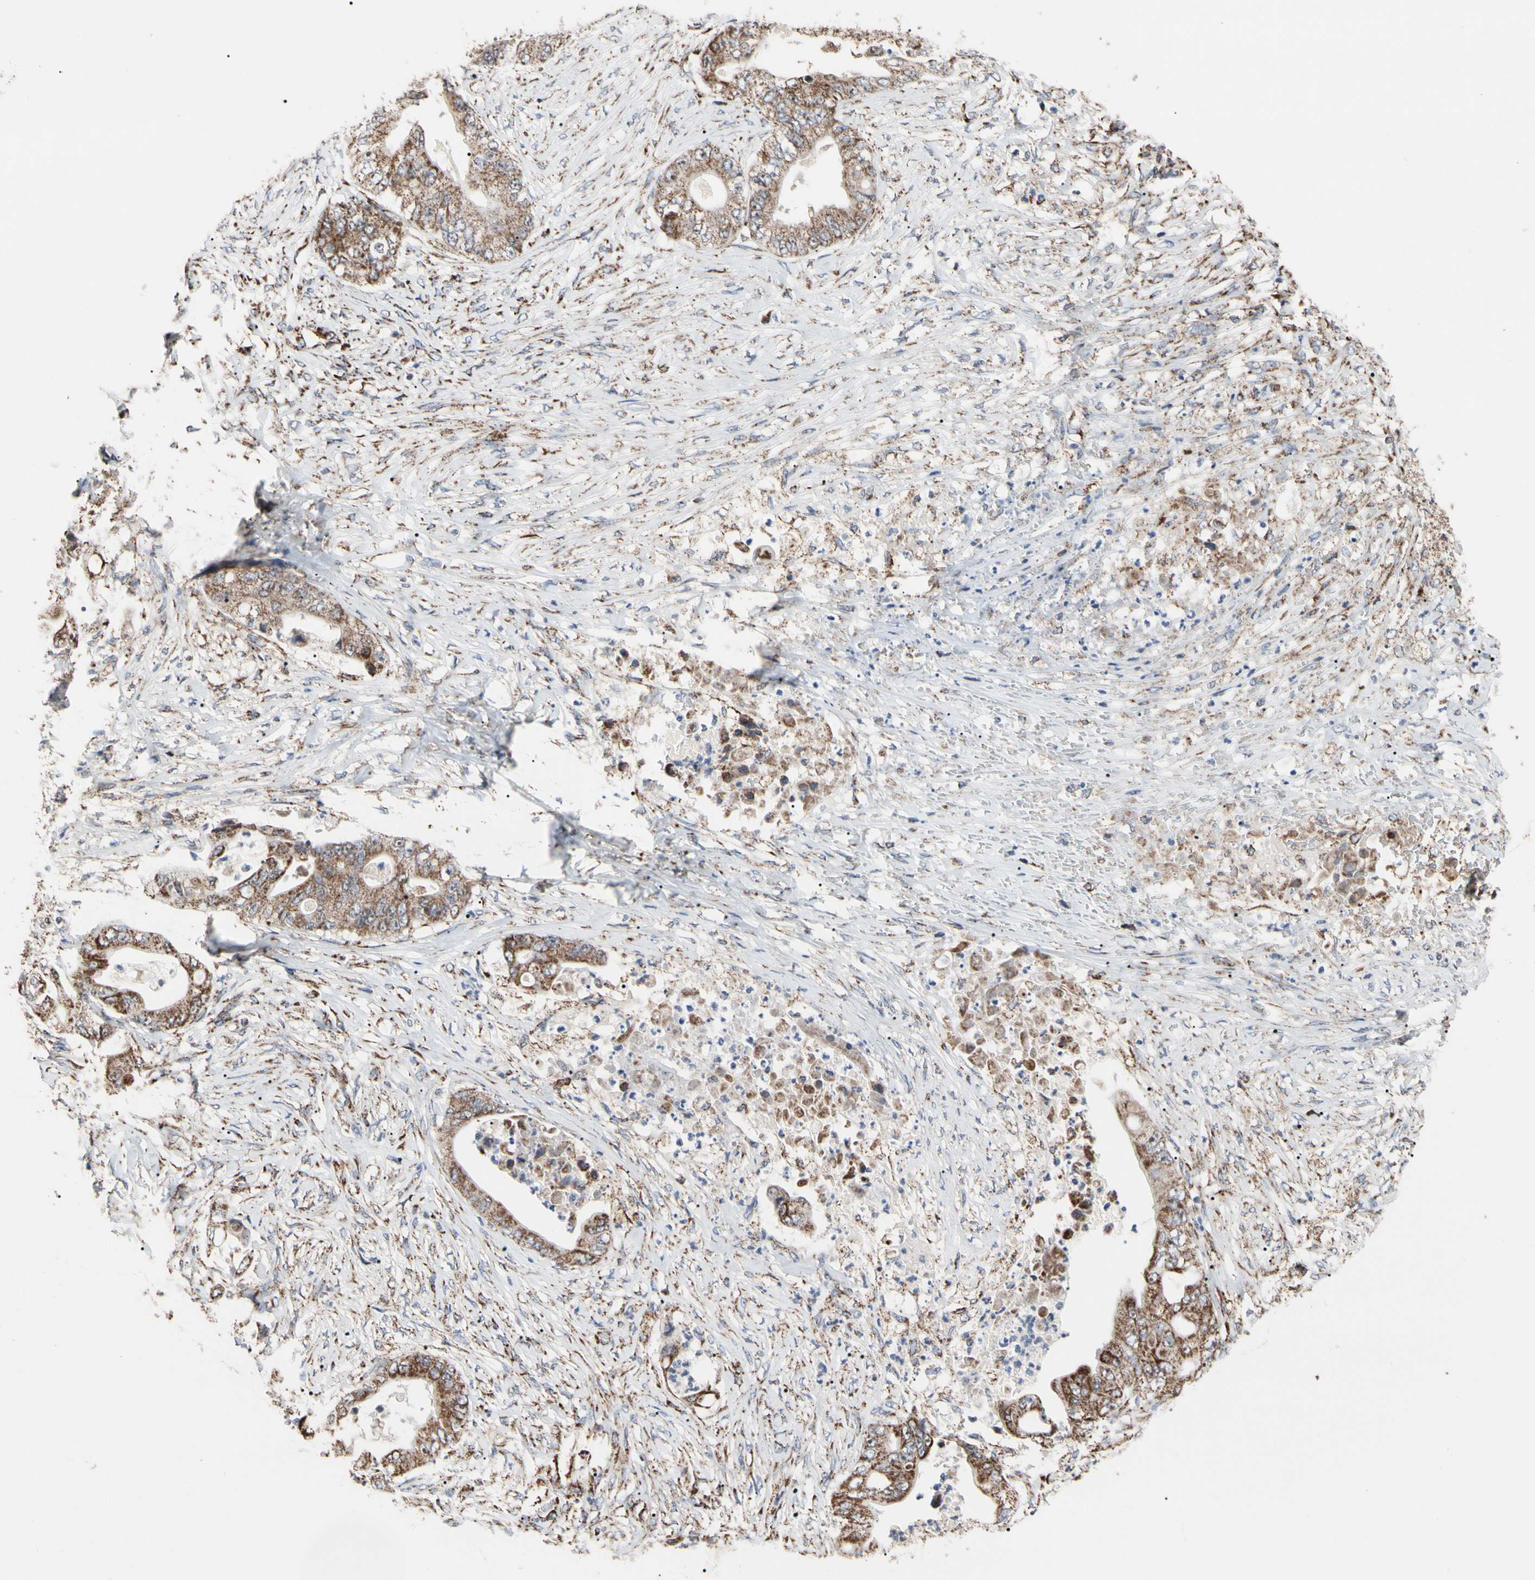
{"staining": {"intensity": "strong", "quantity": ">75%", "location": "cytoplasmic/membranous"}, "tissue": "stomach cancer", "cell_type": "Tumor cells", "image_type": "cancer", "snomed": [{"axis": "morphology", "description": "Adenocarcinoma, NOS"}, {"axis": "topography", "description": "Stomach"}], "caption": "This micrograph shows IHC staining of human adenocarcinoma (stomach), with high strong cytoplasmic/membranous positivity in approximately >75% of tumor cells.", "gene": "FAM110B", "patient": {"sex": "female", "age": 73}}